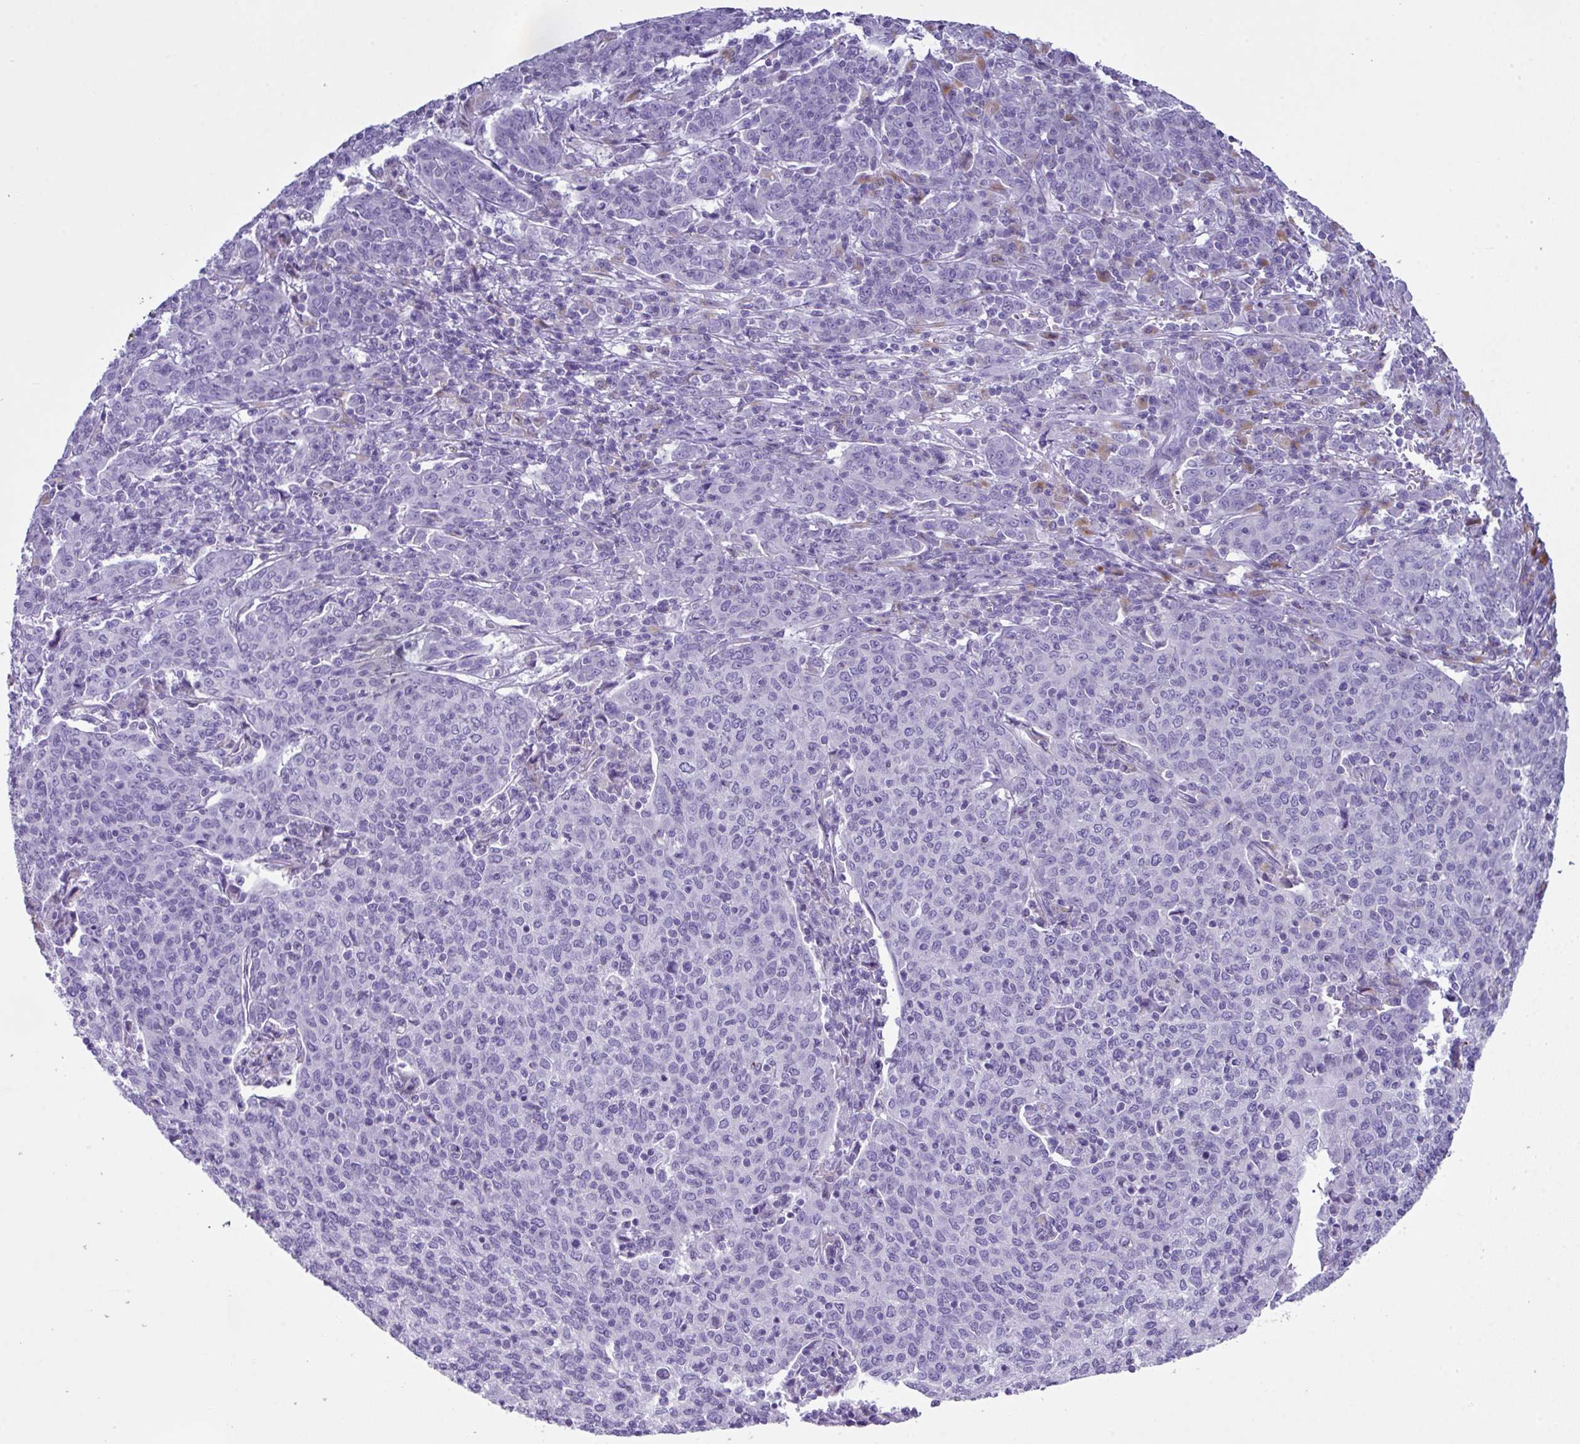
{"staining": {"intensity": "negative", "quantity": "none", "location": "none"}, "tissue": "cervical cancer", "cell_type": "Tumor cells", "image_type": "cancer", "snomed": [{"axis": "morphology", "description": "Squamous cell carcinoma, NOS"}, {"axis": "topography", "description": "Cervix"}], "caption": "Tumor cells are negative for protein expression in human cervical squamous cell carcinoma.", "gene": "ZNF568", "patient": {"sex": "female", "age": 67}}